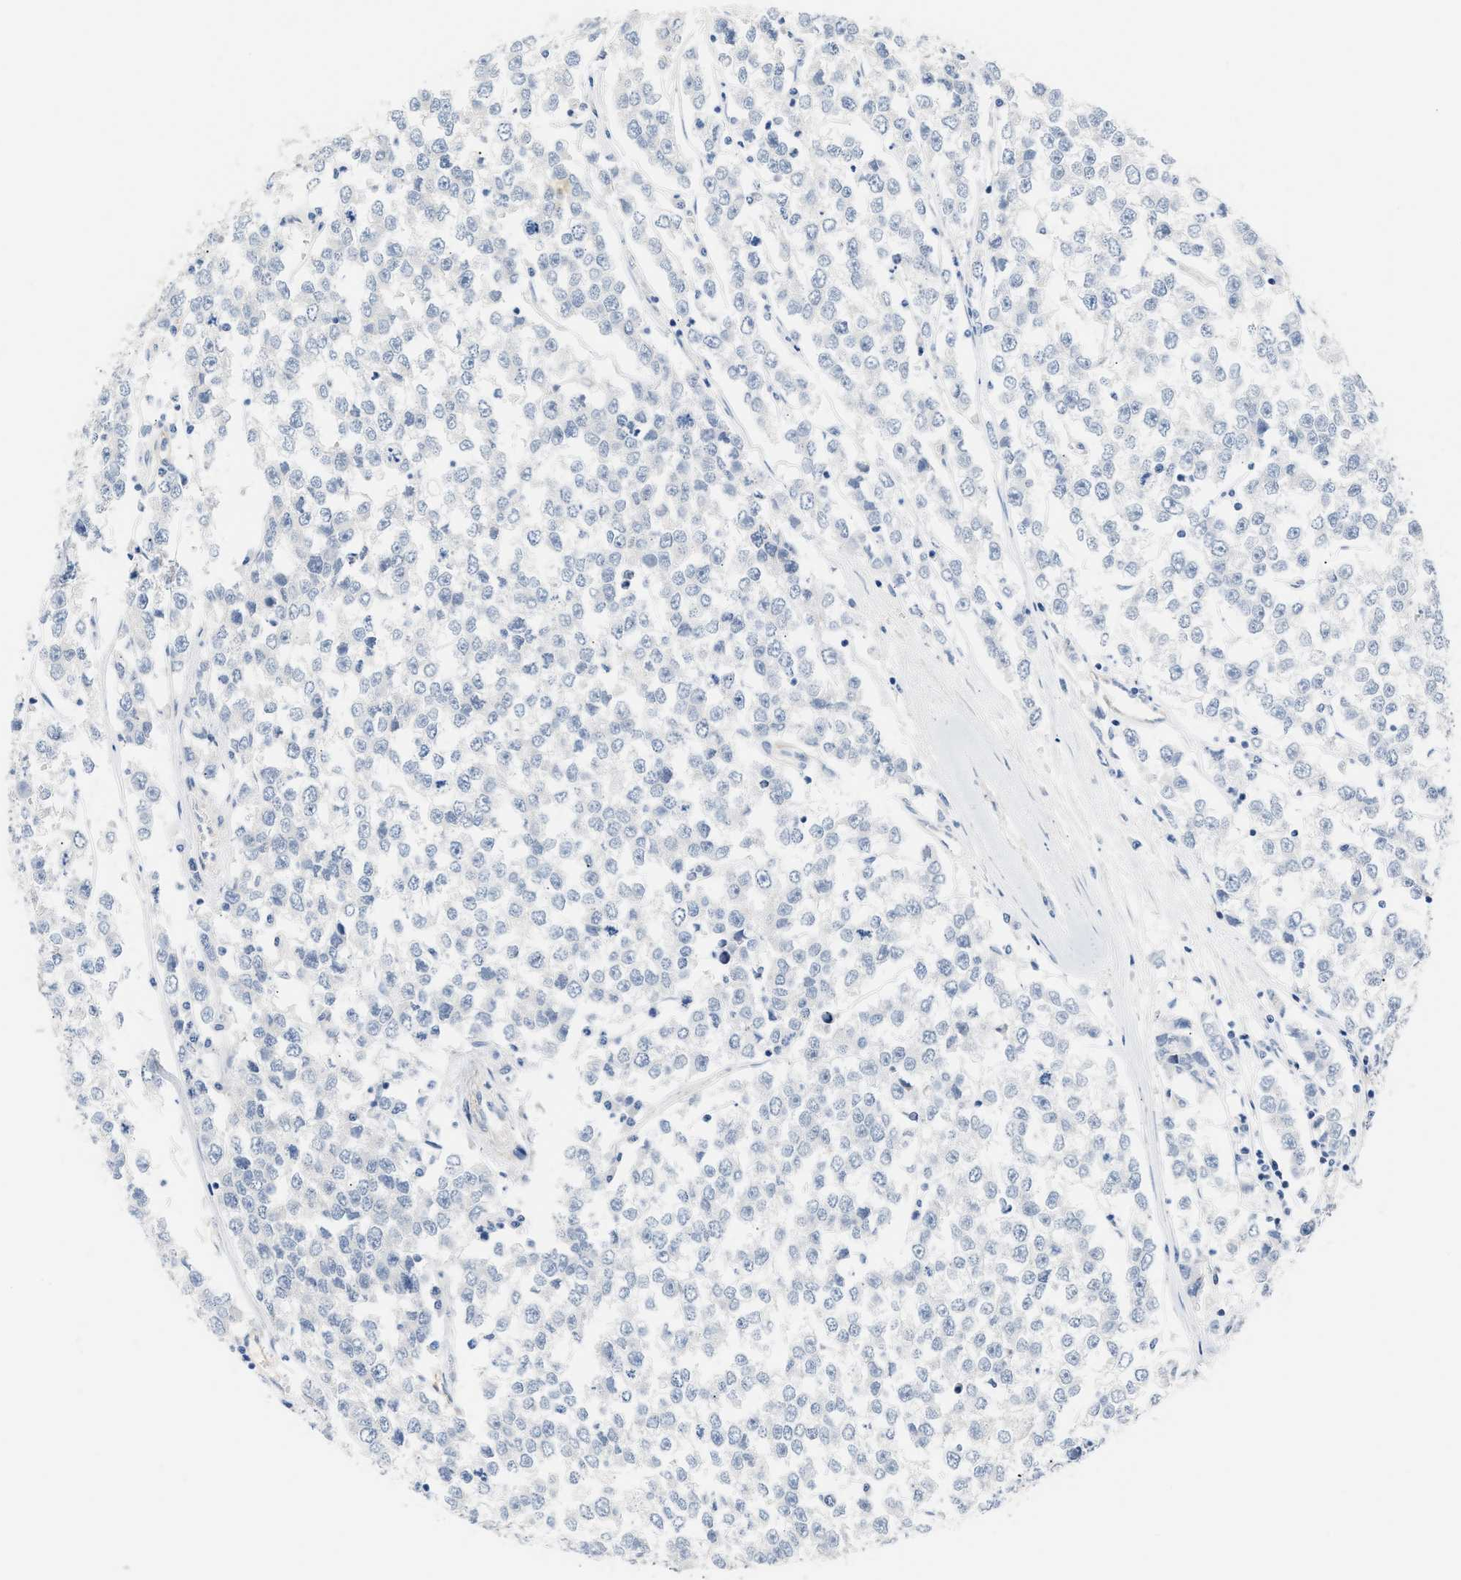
{"staining": {"intensity": "negative", "quantity": "none", "location": "none"}, "tissue": "testis cancer", "cell_type": "Tumor cells", "image_type": "cancer", "snomed": [{"axis": "morphology", "description": "Seminoma, NOS"}, {"axis": "morphology", "description": "Carcinoma, Embryonal, NOS"}, {"axis": "topography", "description": "Testis"}], "caption": "A micrograph of human testis embryonal carcinoma is negative for staining in tumor cells.", "gene": "TNIP2", "patient": {"sex": "male", "age": 52}}